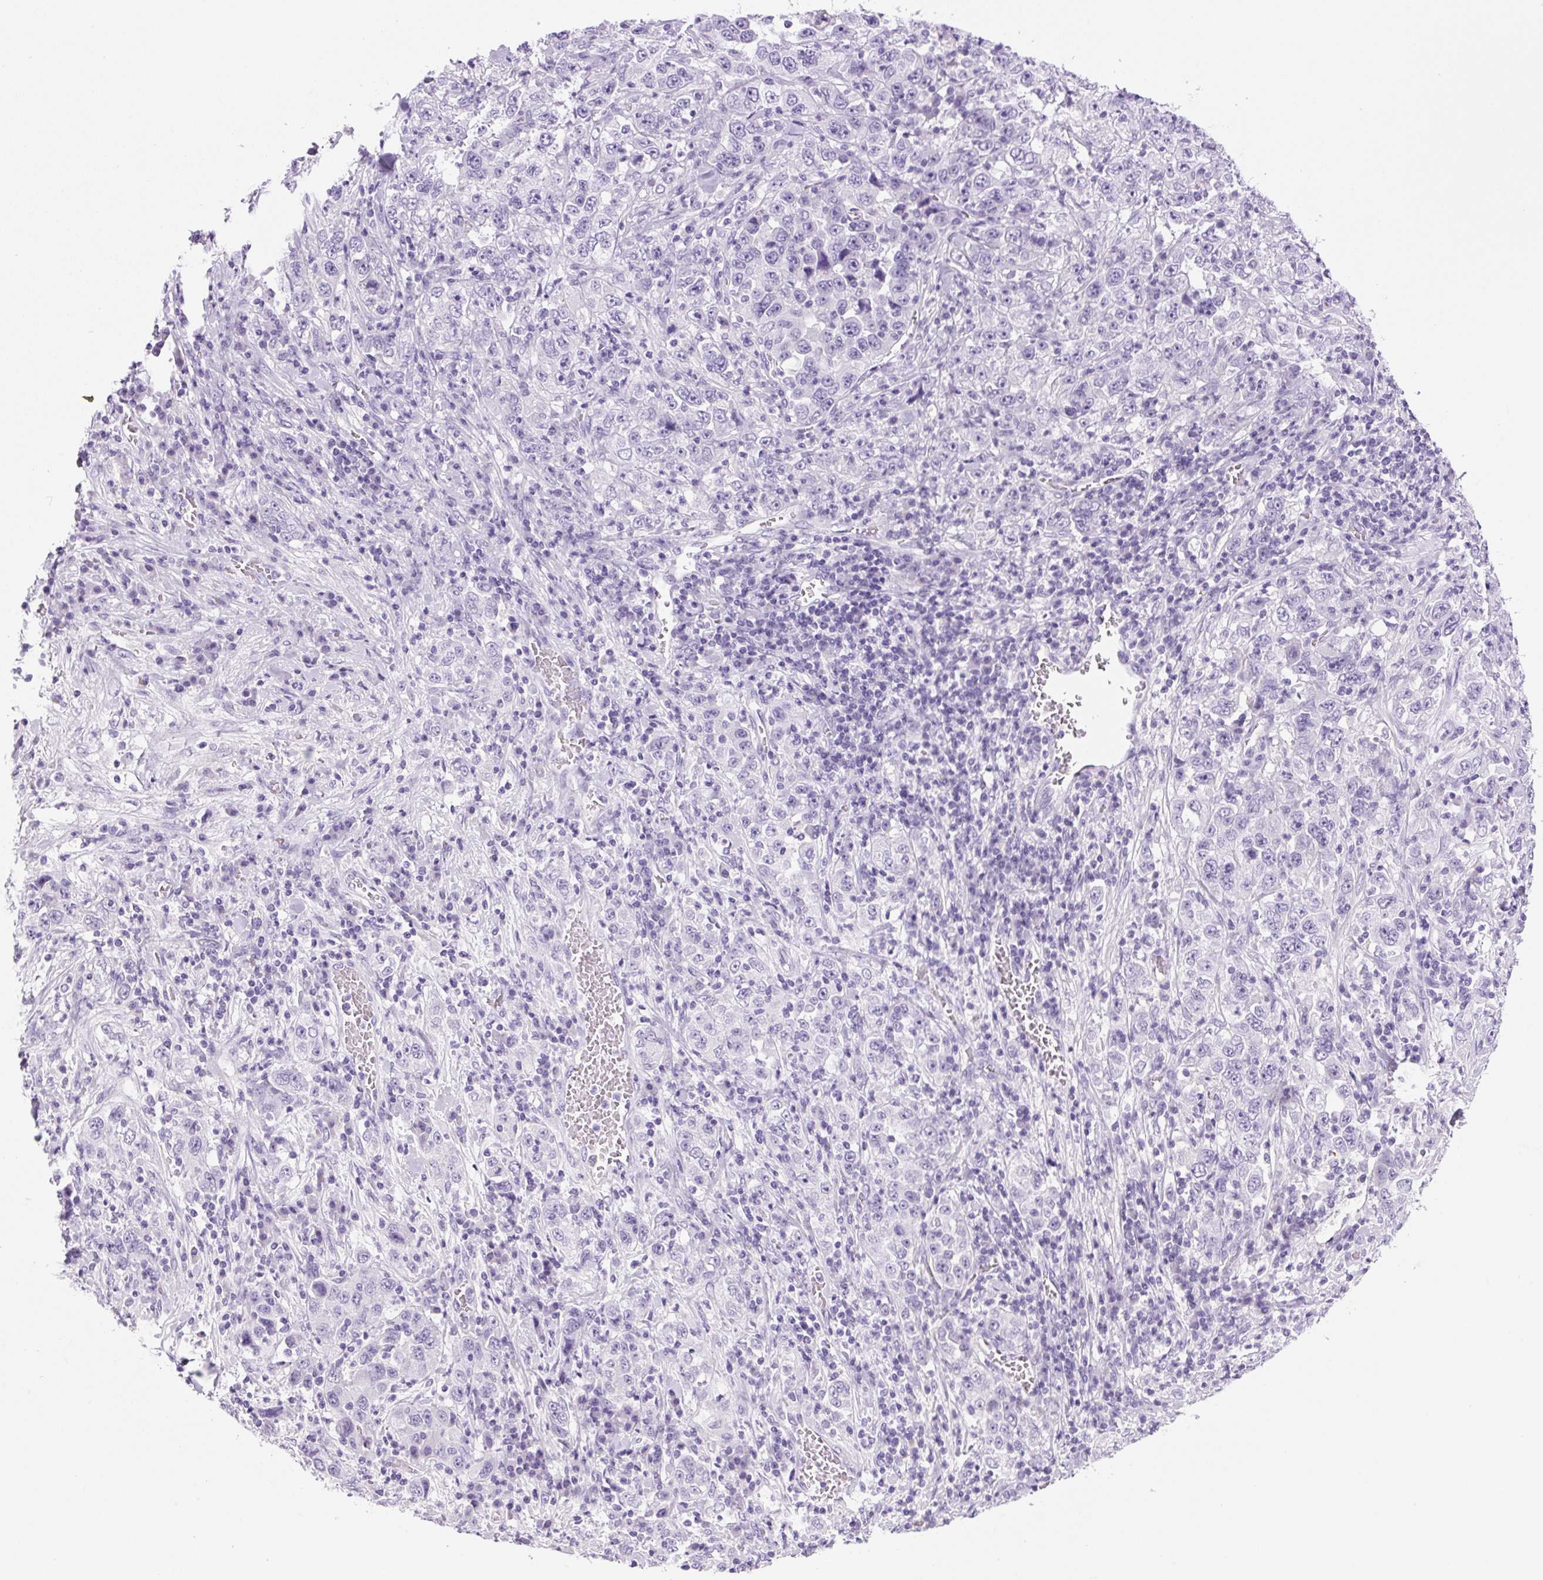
{"staining": {"intensity": "negative", "quantity": "none", "location": "none"}, "tissue": "stomach cancer", "cell_type": "Tumor cells", "image_type": "cancer", "snomed": [{"axis": "morphology", "description": "Normal tissue, NOS"}, {"axis": "morphology", "description": "Adenocarcinoma, NOS"}, {"axis": "topography", "description": "Stomach, upper"}, {"axis": "topography", "description": "Stomach"}], "caption": "An immunohistochemistry (IHC) image of stomach cancer is shown. There is no staining in tumor cells of stomach cancer.", "gene": "PRRT1", "patient": {"sex": "male", "age": 59}}